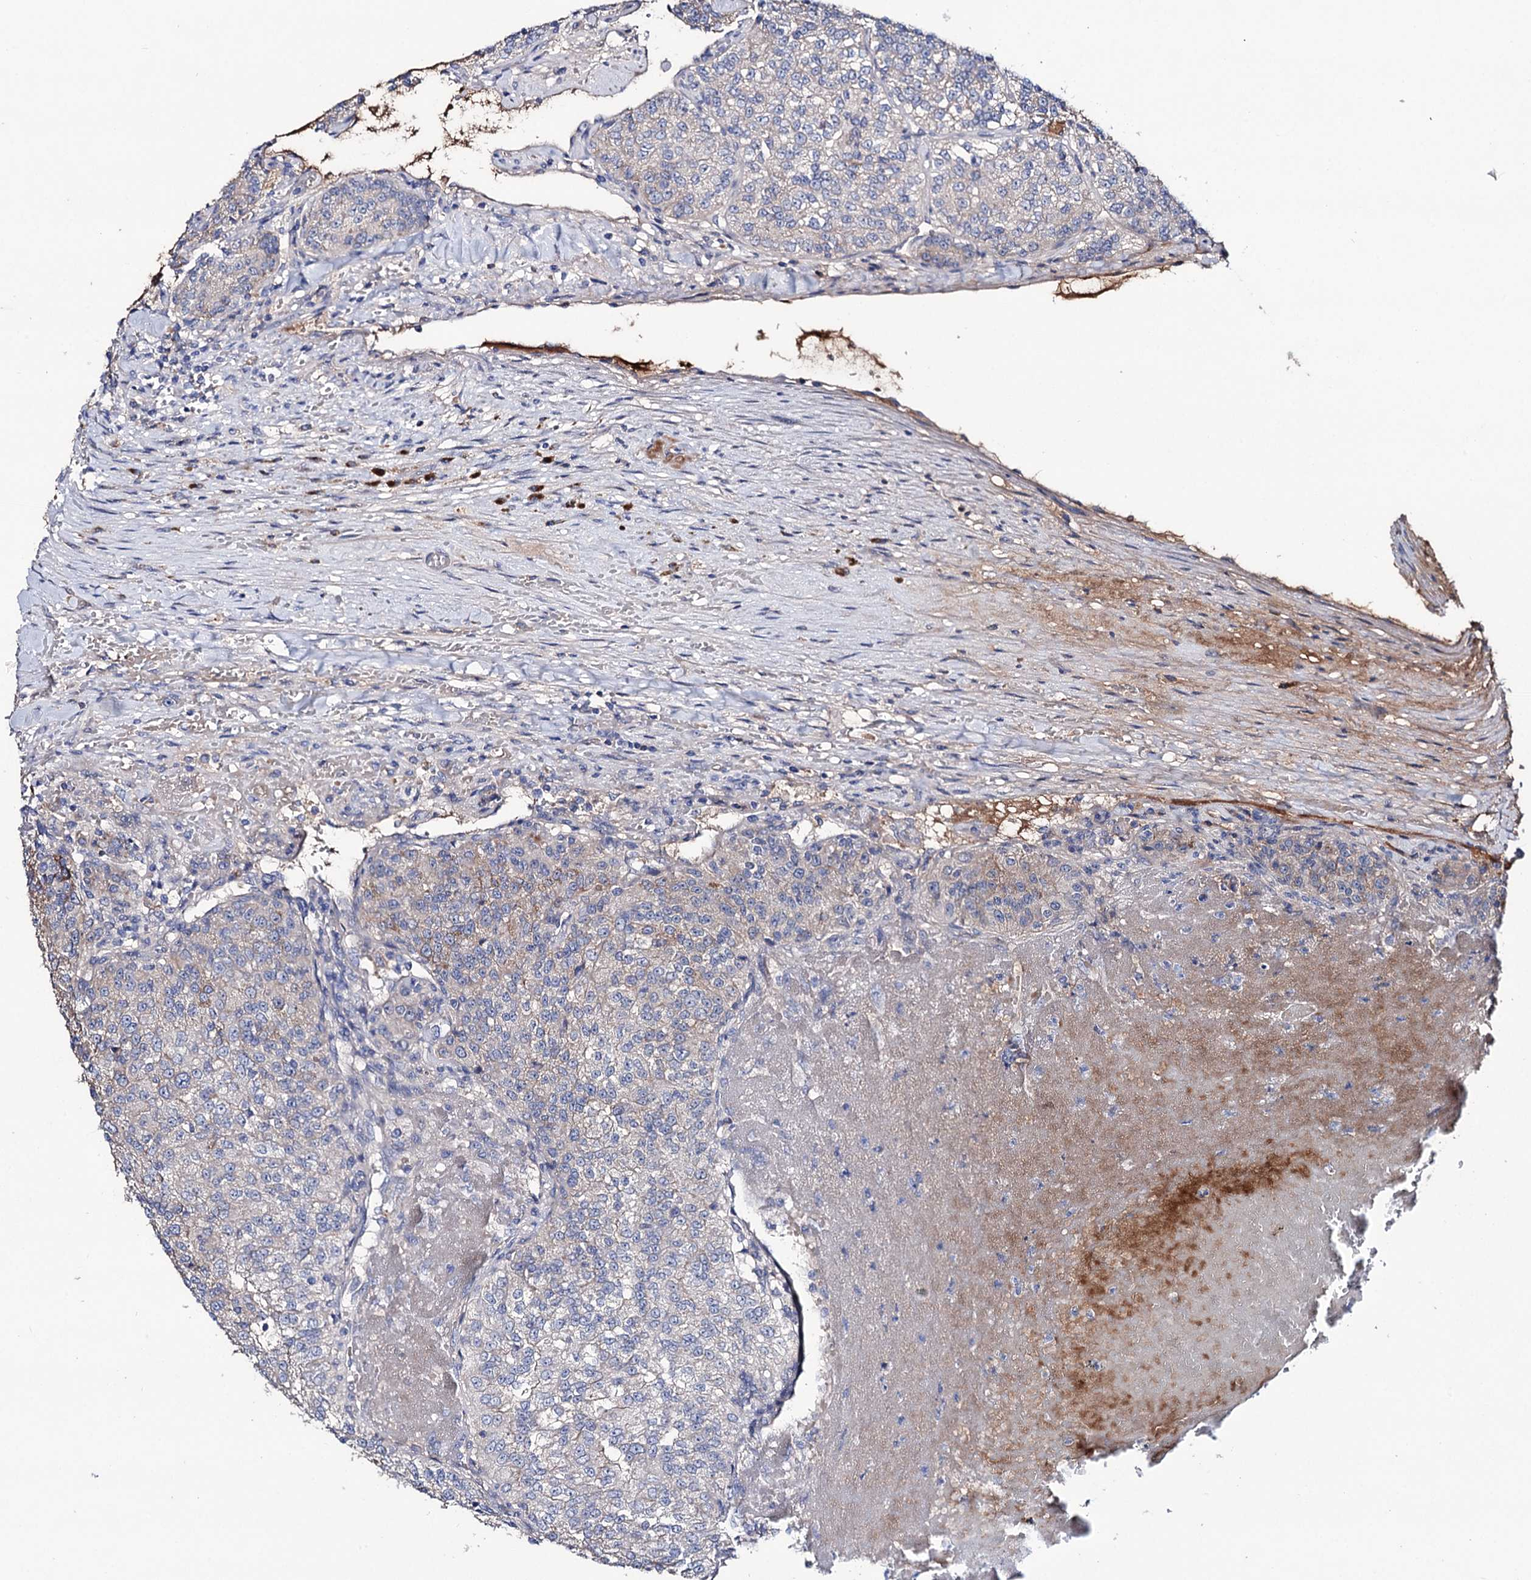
{"staining": {"intensity": "weak", "quantity": "<25%", "location": "cytoplasmic/membranous"}, "tissue": "renal cancer", "cell_type": "Tumor cells", "image_type": "cancer", "snomed": [{"axis": "morphology", "description": "Adenocarcinoma, NOS"}, {"axis": "topography", "description": "Kidney"}], "caption": "Immunohistochemical staining of human renal cancer exhibits no significant positivity in tumor cells.", "gene": "PPP1R32", "patient": {"sex": "female", "age": 63}}